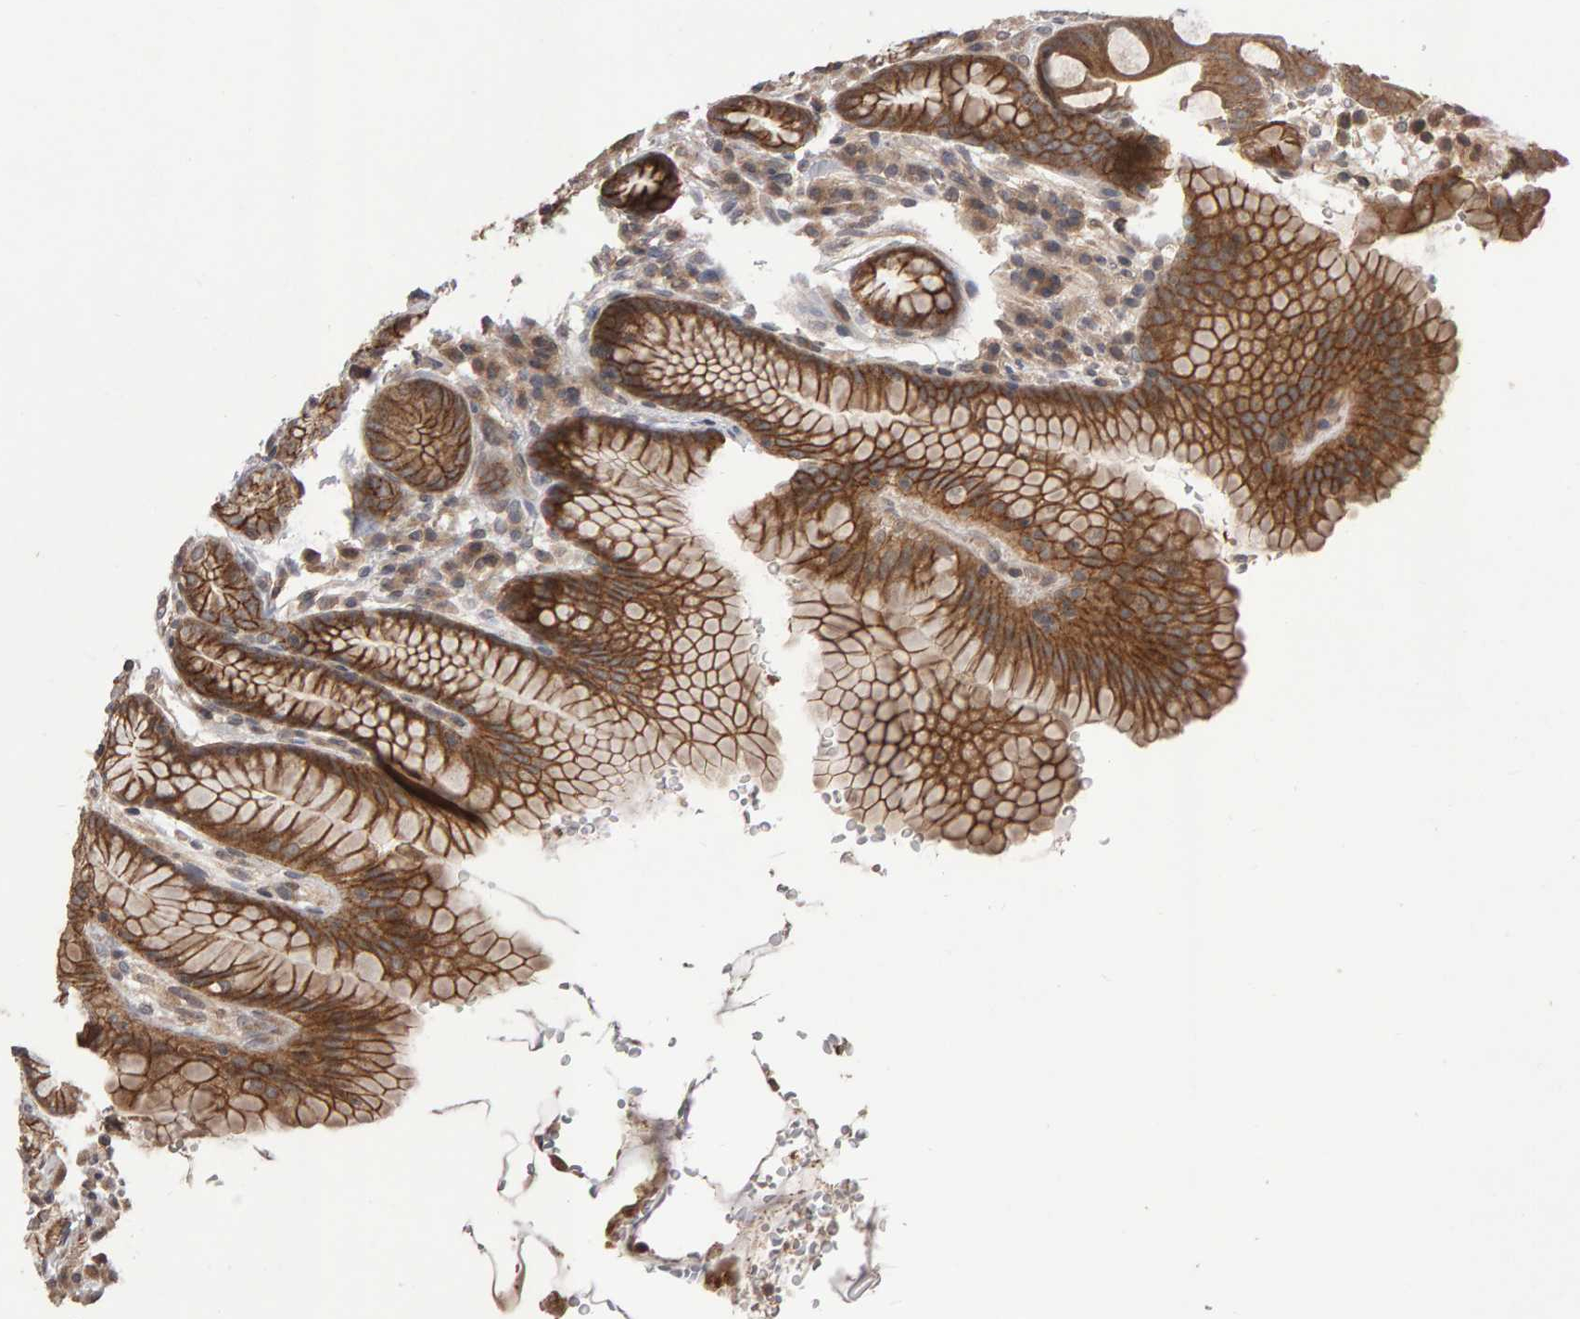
{"staining": {"intensity": "moderate", "quantity": ">75%", "location": "cytoplasmic/membranous"}, "tissue": "stomach", "cell_type": "Glandular cells", "image_type": "normal", "snomed": [{"axis": "morphology", "description": "Normal tissue, NOS"}, {"axis": "topography", "description": "Stomach, lower"}], "caption": "Brown immunohistochemical staining in normal stomach displays moderate cytoplasmic/membranous staining in about >75% of glandular cells. (IHC, brightfield microscopy, high magnification).", "gene": "SCRIB", "patient": {"sex": "male", "age": 52}}